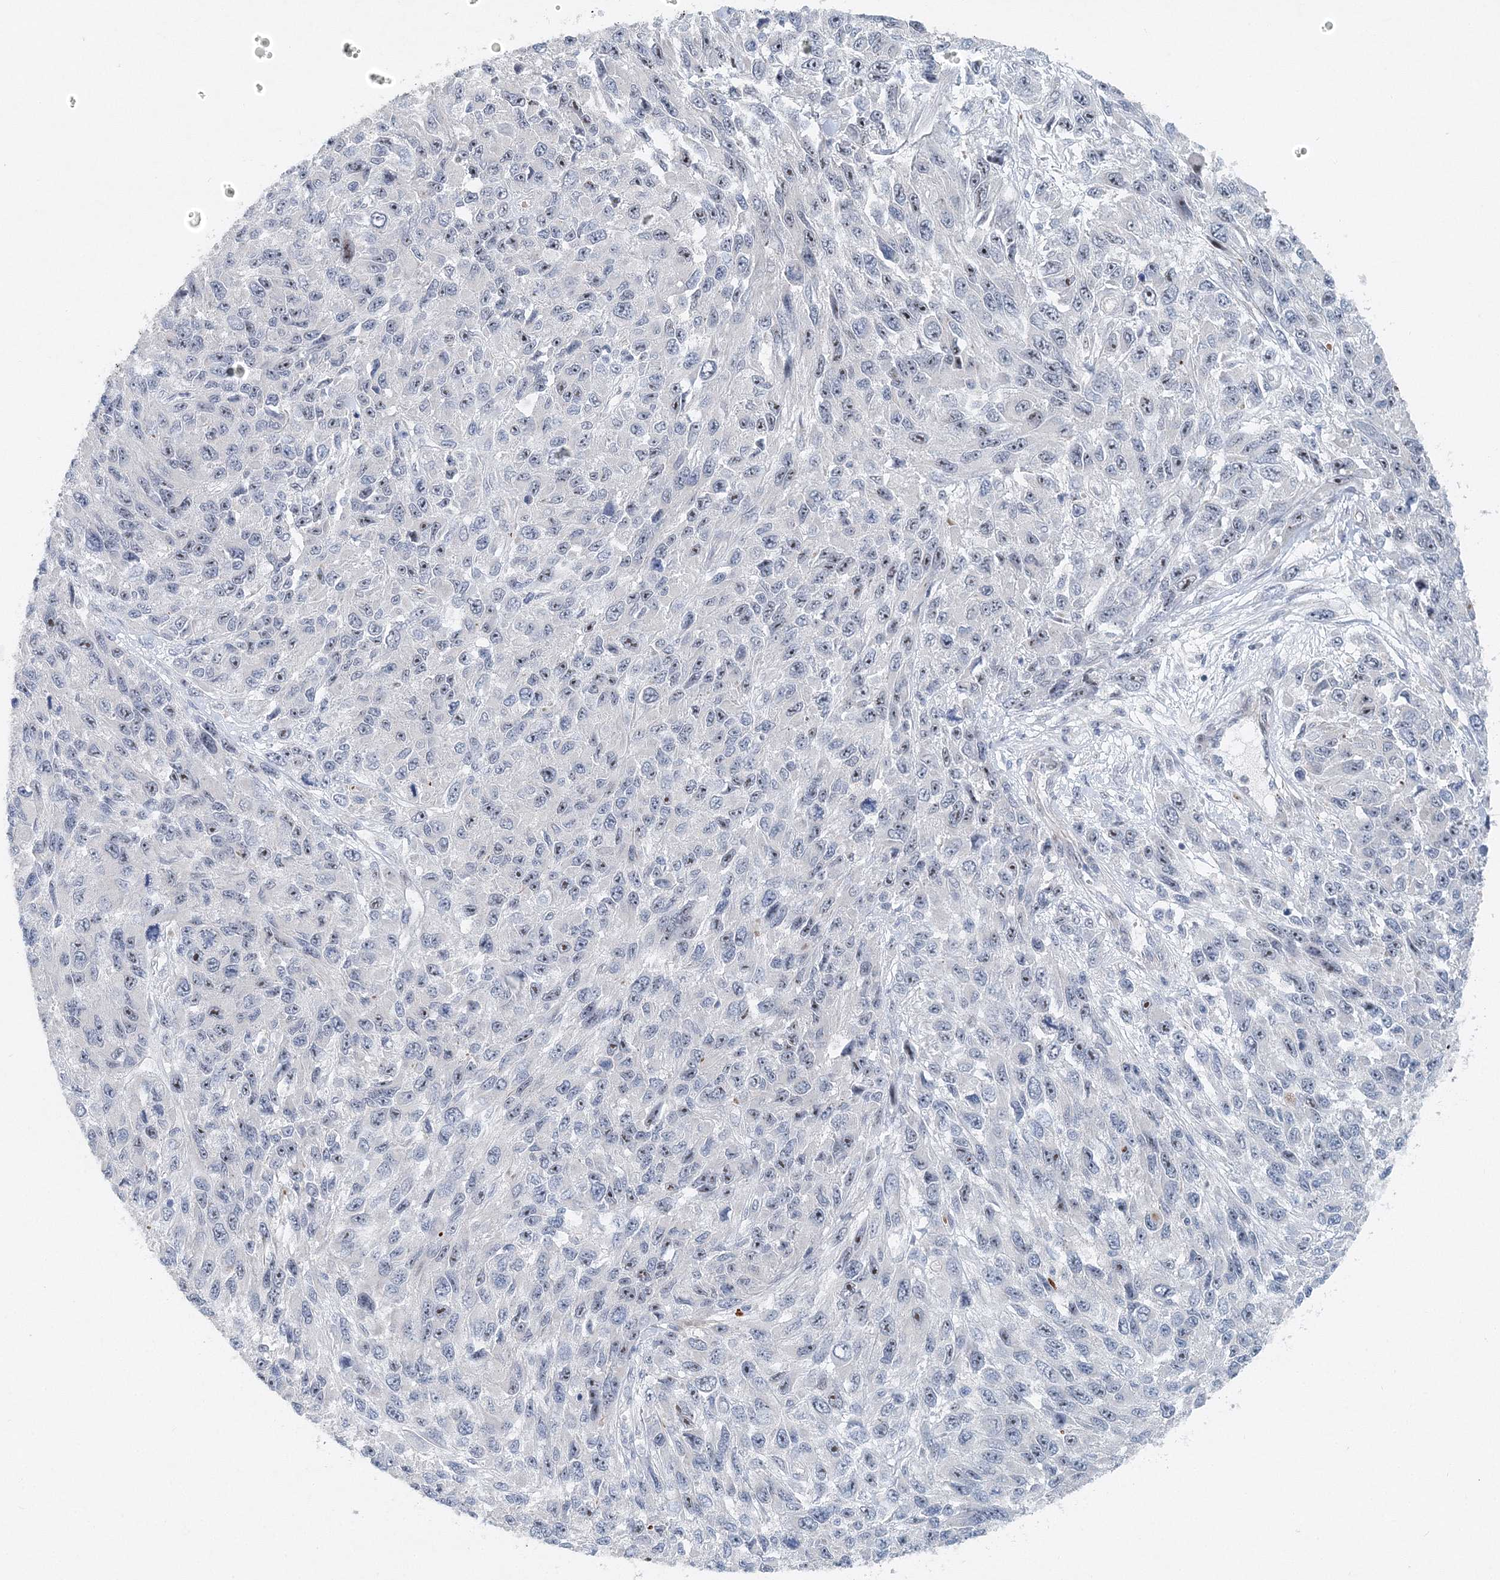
{"staining": {"intensity": "moderate", "quantity": "<25%", "location": "nuclear"}, "tissue": "melanoma", "cell_type": "Tumor cells", "image_type": "cancer", "snomed": [{"axis": "morphology", "description": "Malignant melanoma, NOS"}, {"axis": "topography", "description": "Skin"}], "caption": "Melanoma stained with DAB IHC shows low levels of moderate nuclear positivity in about <25% of tumor cells.", "gene": "UIMC1", "patient": {"sex": "female", "age": 96}}